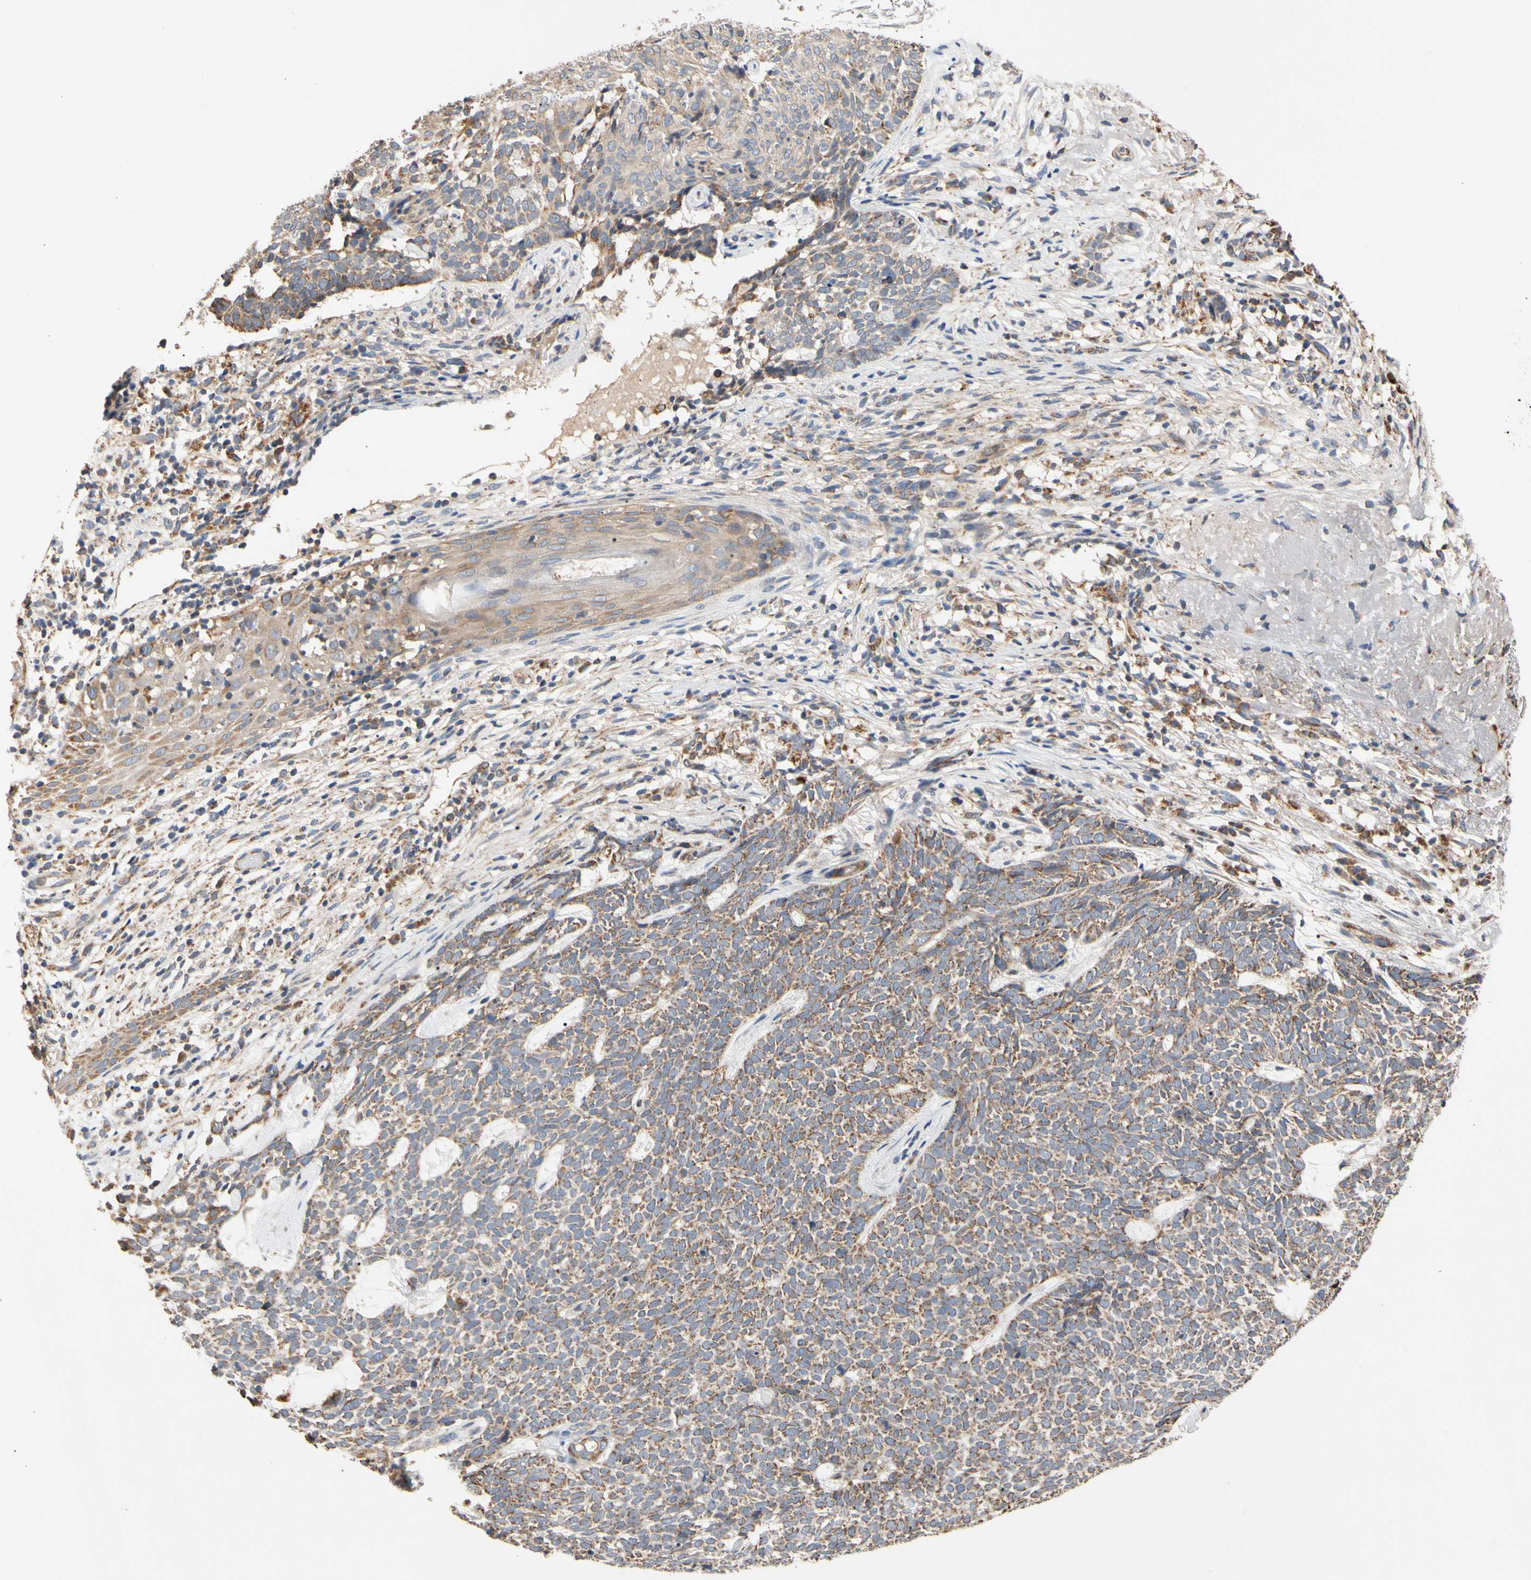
{"staining": {"intensity": "moderate", "quantity": ">75%", "location": "cytoplasmic/membranous"}, "tissue": "skin cancer", "cell_type": "Tumor cells", "image_type": "cancer", "snomed": [{"axis": "morphology", "description": "Basal cell carcinoma"}, {"axis": "topography", "description": "Skin"}], "caption": "A brown stain highlights moderate cytoplasmic/membranous staining of a protein in human basal cell carcinoma (skin) tumor cells.", "gene": "GPD2", "patient": {"sex": "female", "age": 84}}